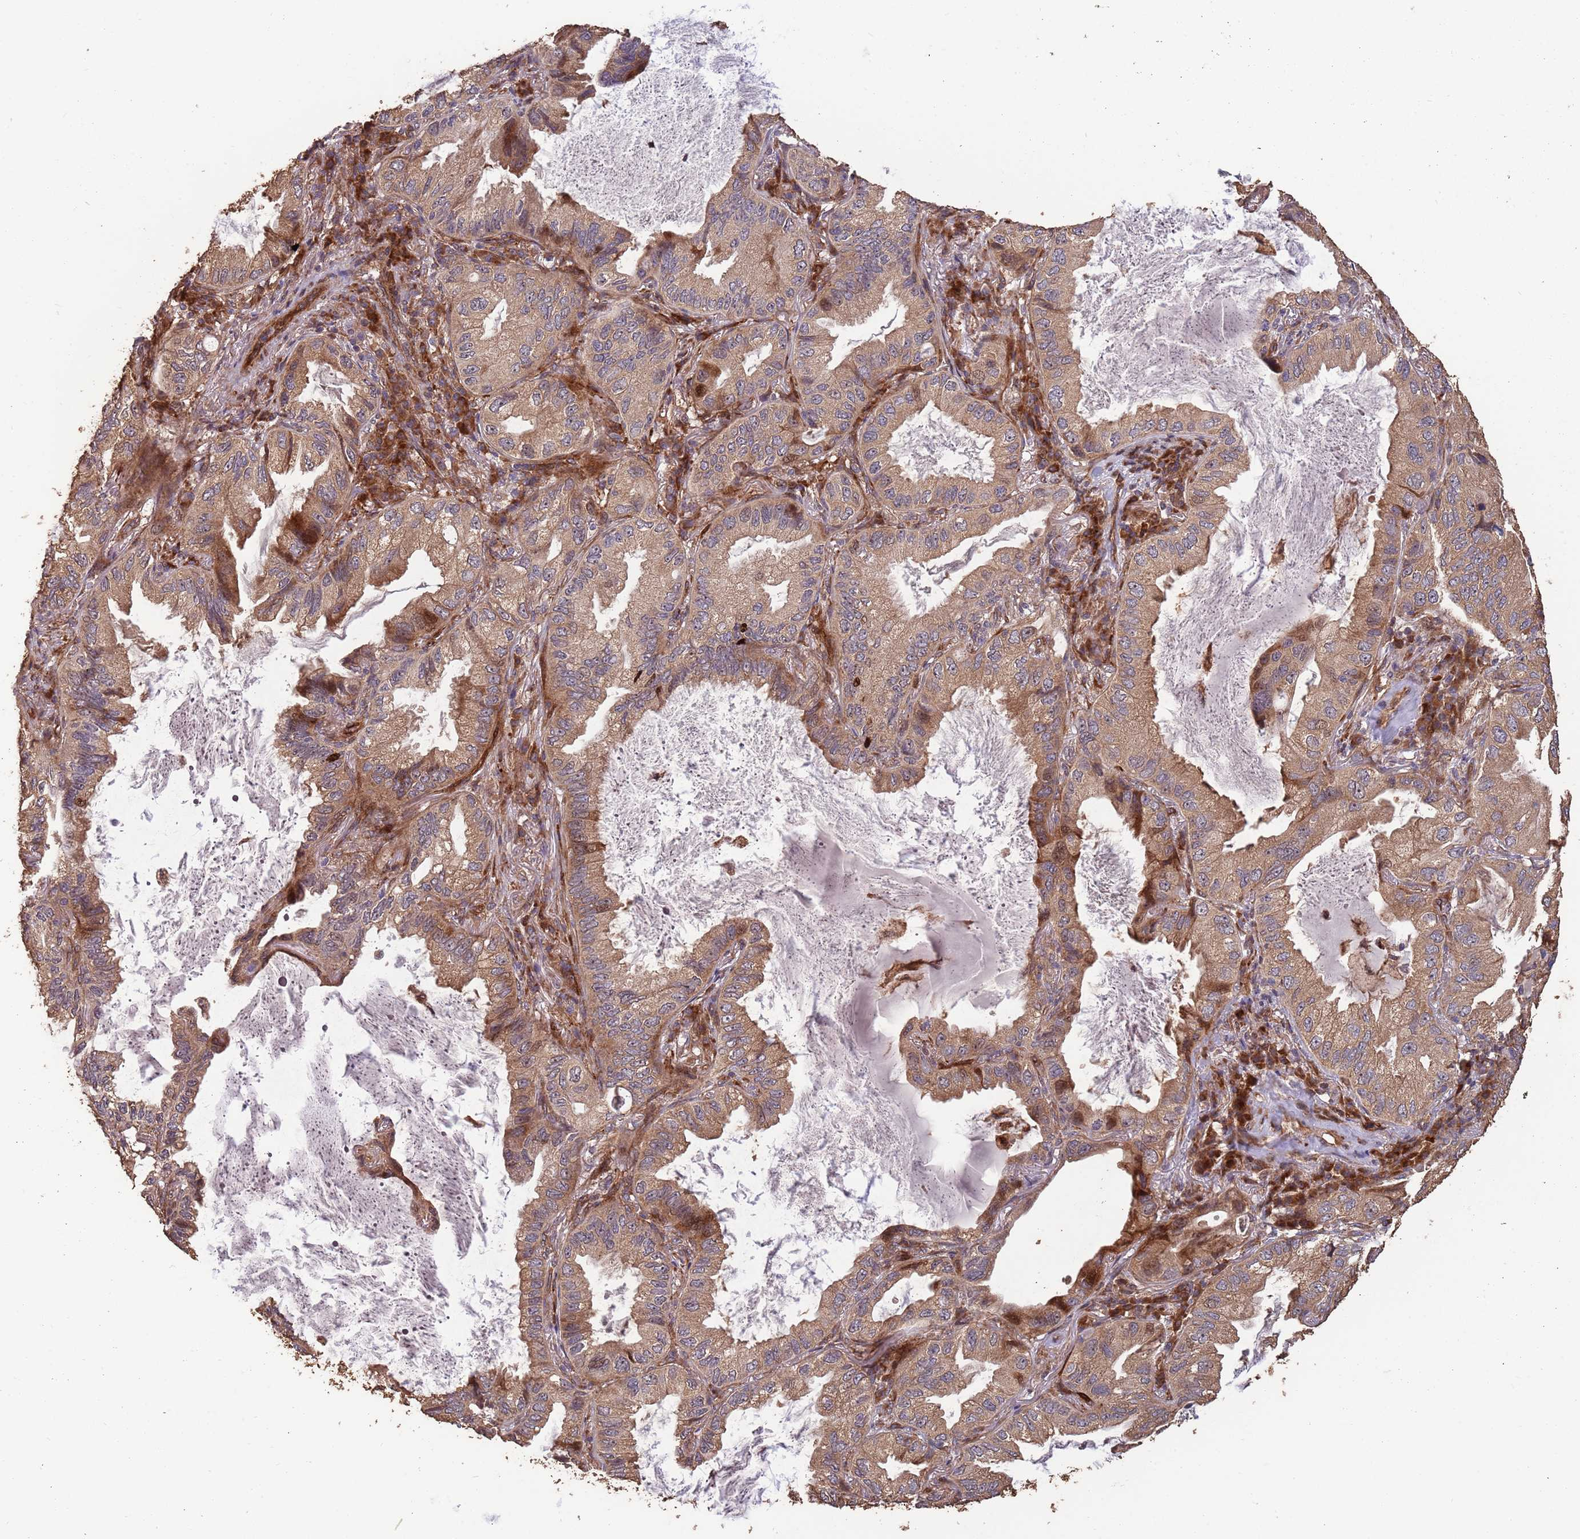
{"staining": {"intensity": "moderate", "quantity": ">75%", "location": "cytoplasmic/membranous"}, "tissue": "lung cancer", "cell_type": "Tumor cells", "image_type": "cancer", "snomed": [{"axis": "morphology", "description": "Adenocarcinoma, NOS"}, {"axis": "topography", "description": "Lung"}], "caption": "The immunohistochemical stain shows moderate cytoplasmic/membranous positivity in tumor cells of adenocarcinoma (lung) tissue. Using DAB (brown) and hematoxylin (blue) stains, captured at high magnification using brightfield microscopy.", "gene": "ZNF428", "patient": {"sex": "female", "age": 69}}